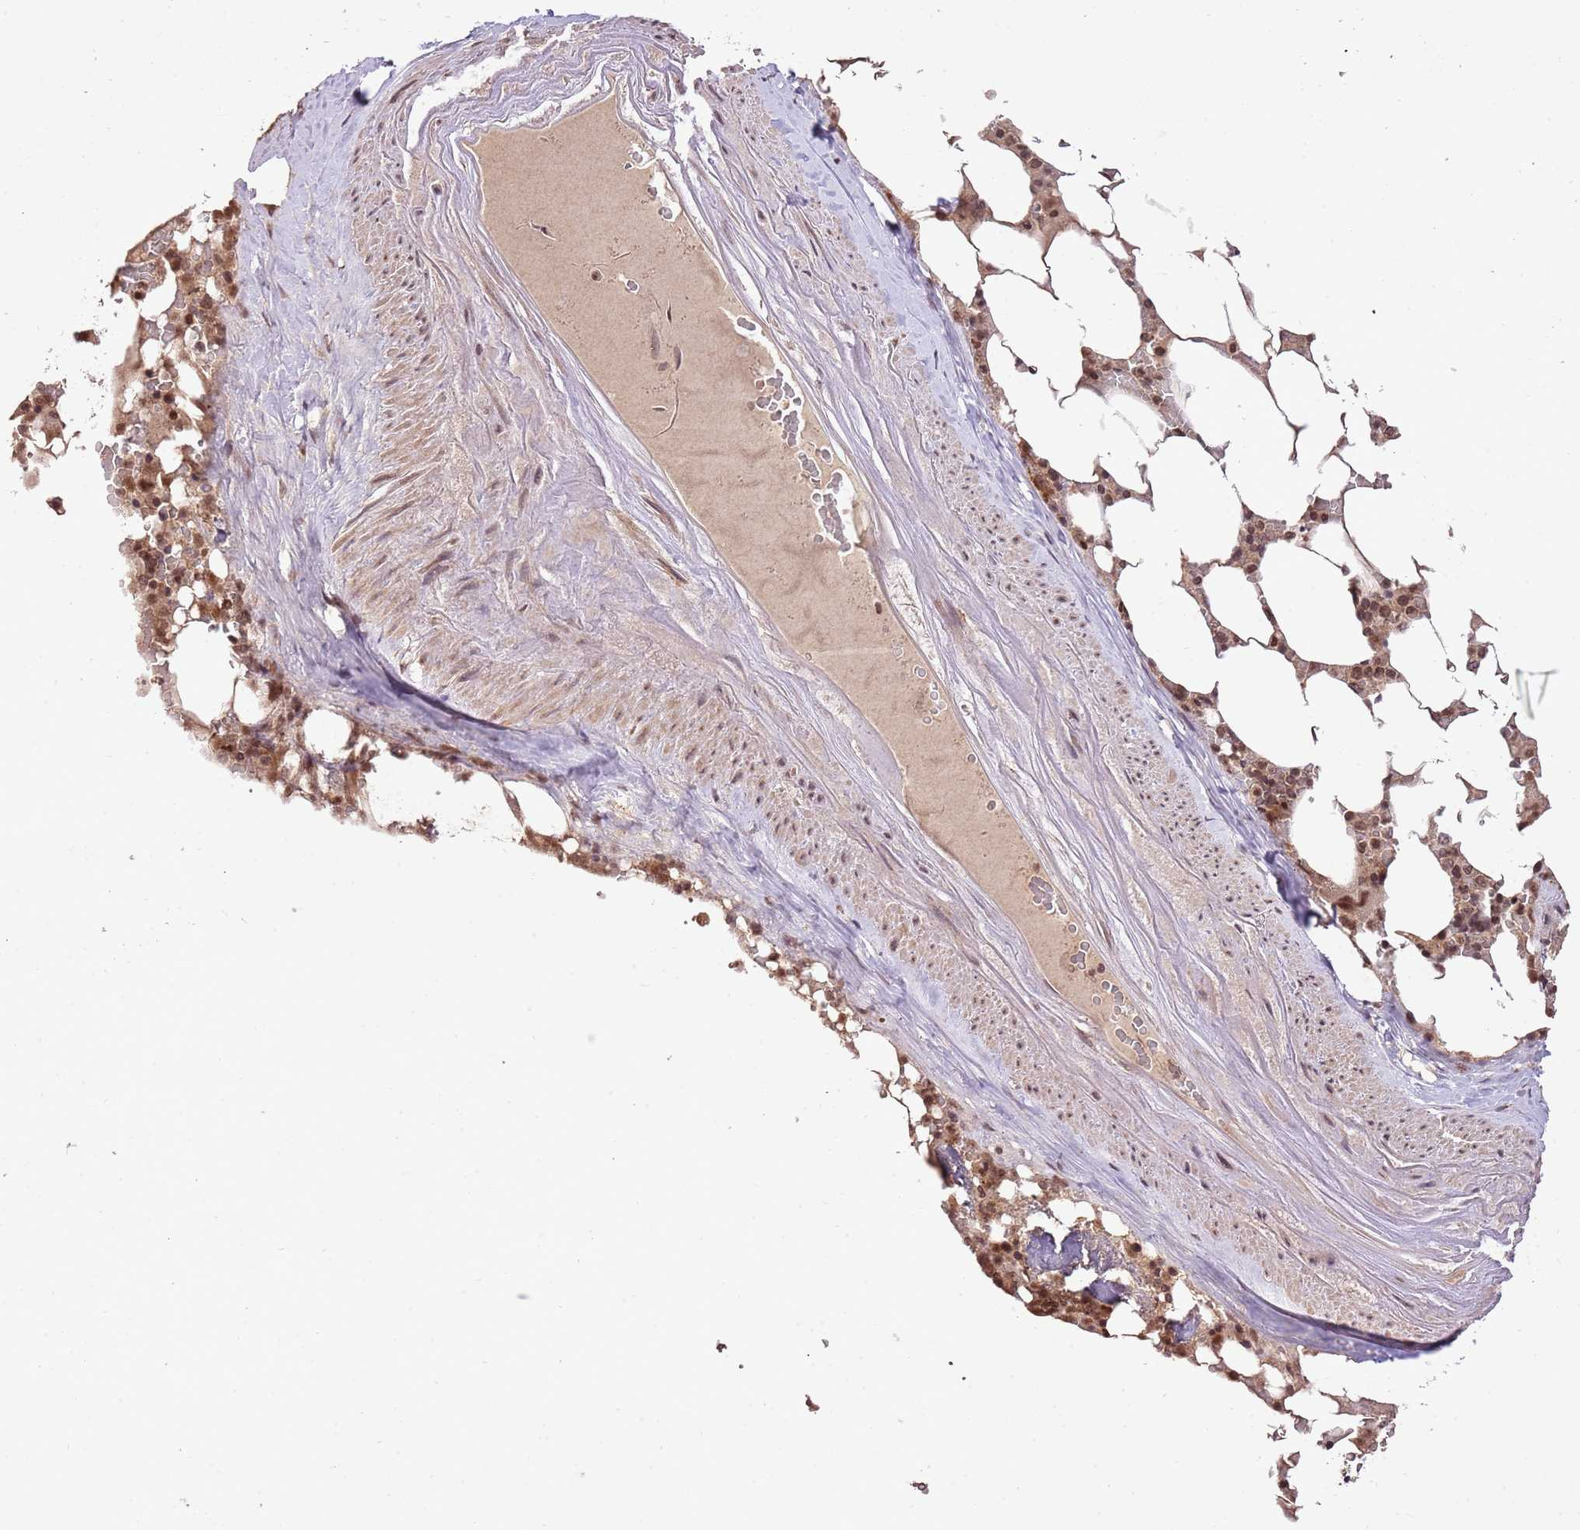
{"staining": {"intensity": "moderate", "quantity": ">75%", "location": "nuclear"}, "tissue": "bone marrow", "cell_type": "Hematopoietic cells", "image_type": "normal", "snomed": [{"axis": "morphology", "description": "Normal tissue, NOS"}, {"axis": "topography", "description": "Bone marrow"}], "caption": "IHC image of unremarkable bone marrow: human bone marrow stained using immunohistochemistry (IHC) reveals medium levels of moderate protein expression localized specifically in the nuclear of hematopoietic cells, appearing as a nuclear brown color.", "gene": "SAMSN1", "patient": {"sex": "male", "age": 64}}